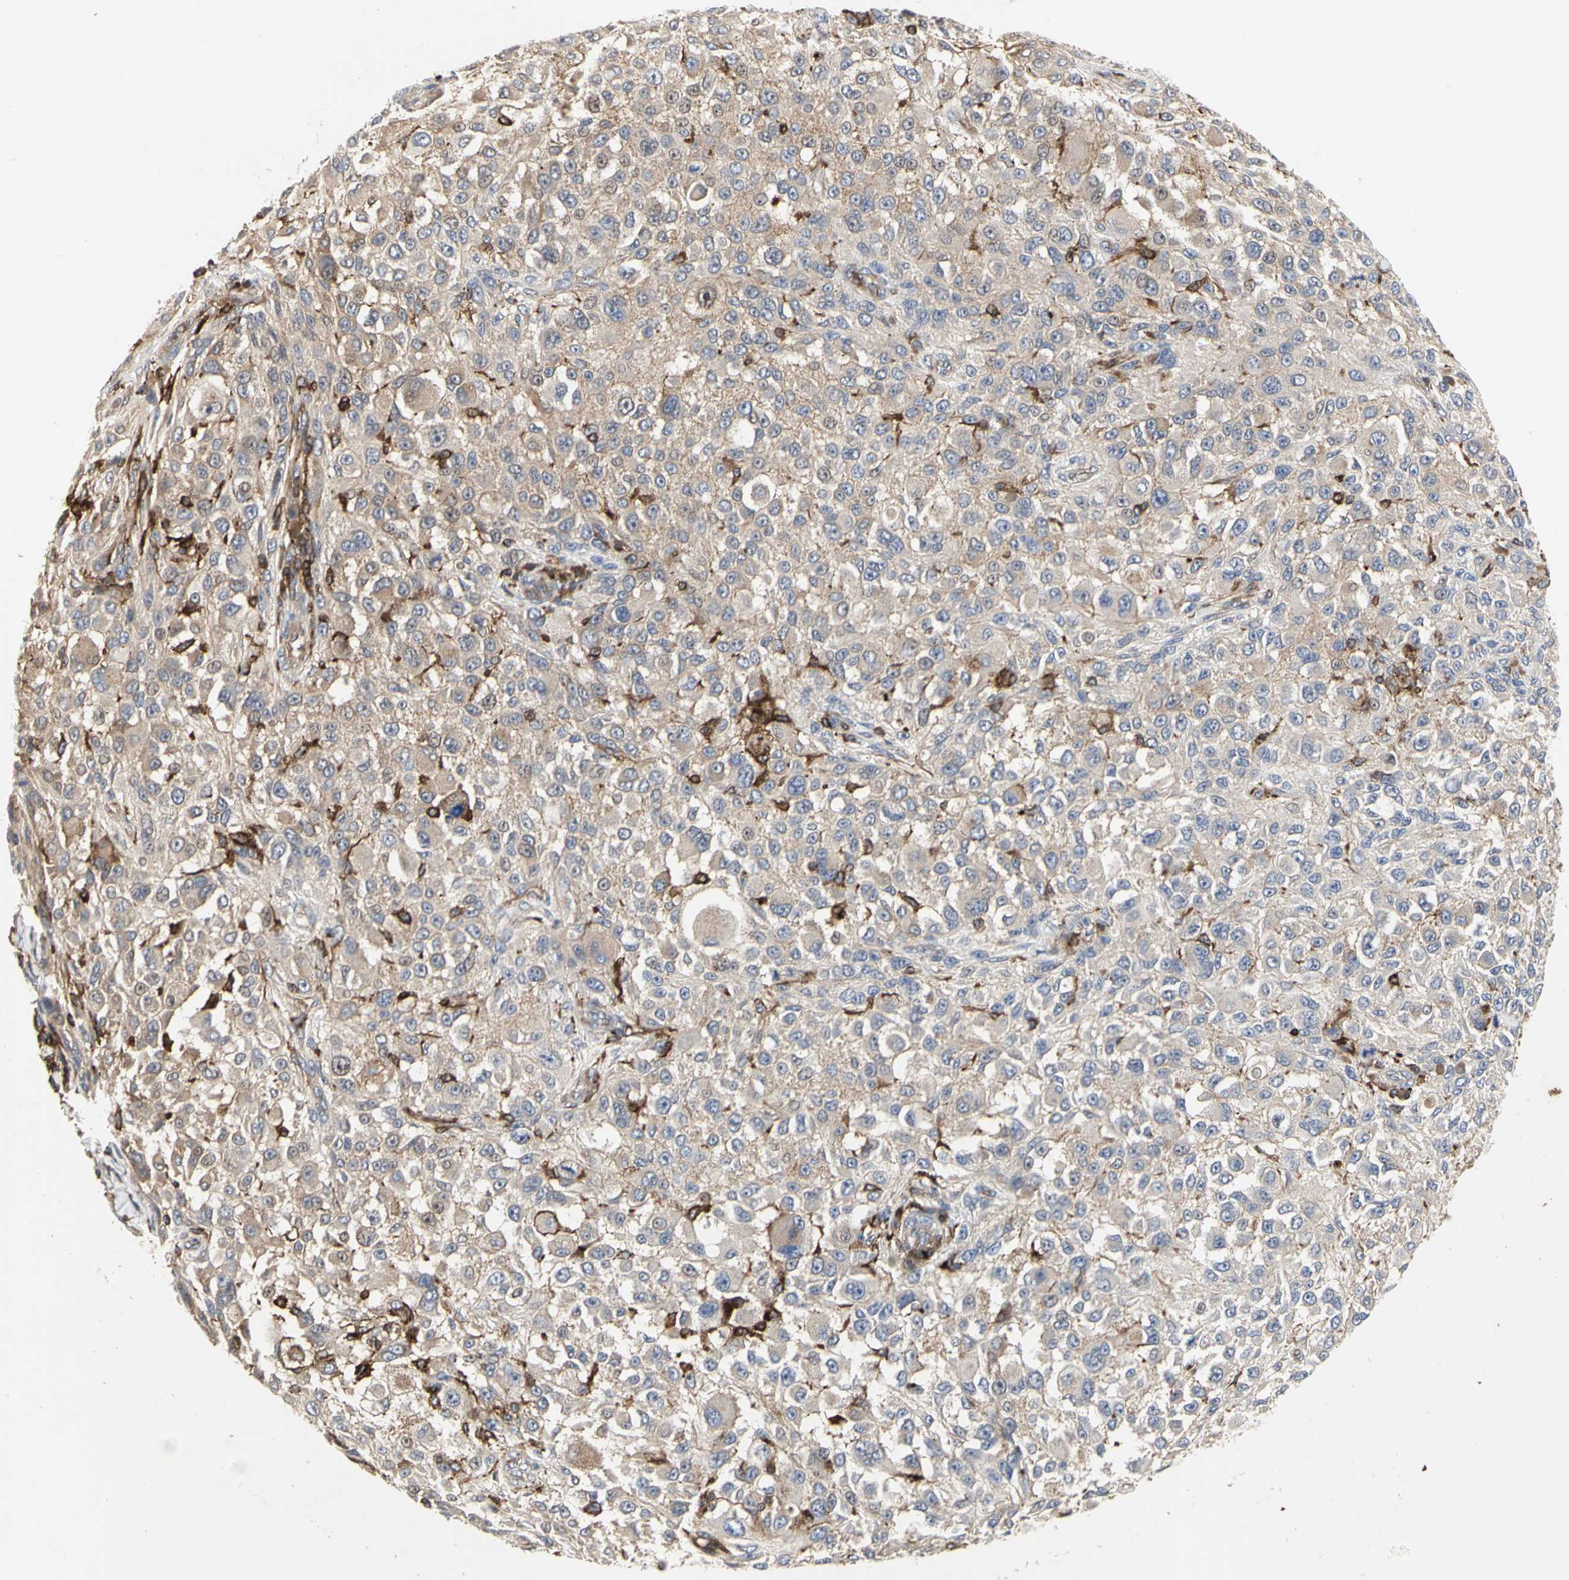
{"staining": {"intensity": "weak", "quantity": ">75%", "location": "cytoplasmic/membranous"}, "tissue": "melanoma", "cell_type": "Tumor cells", "image_type": "cancer", "snomed": [{"axis": "morphology", "description": "Necrosis, NOS"}, {"axis": "morphology", "description": "Malignant melanoma, NOS"}, {"axis": "topography", "description": "Skin"}], "caption": "Brown immunohistochemical staining in melanoma reveals weak cytoplasmic/membranous positivity in about >75% of tumor cells.", "gene": "NAPG", "patient": {"sex": "female", "age": 87}}